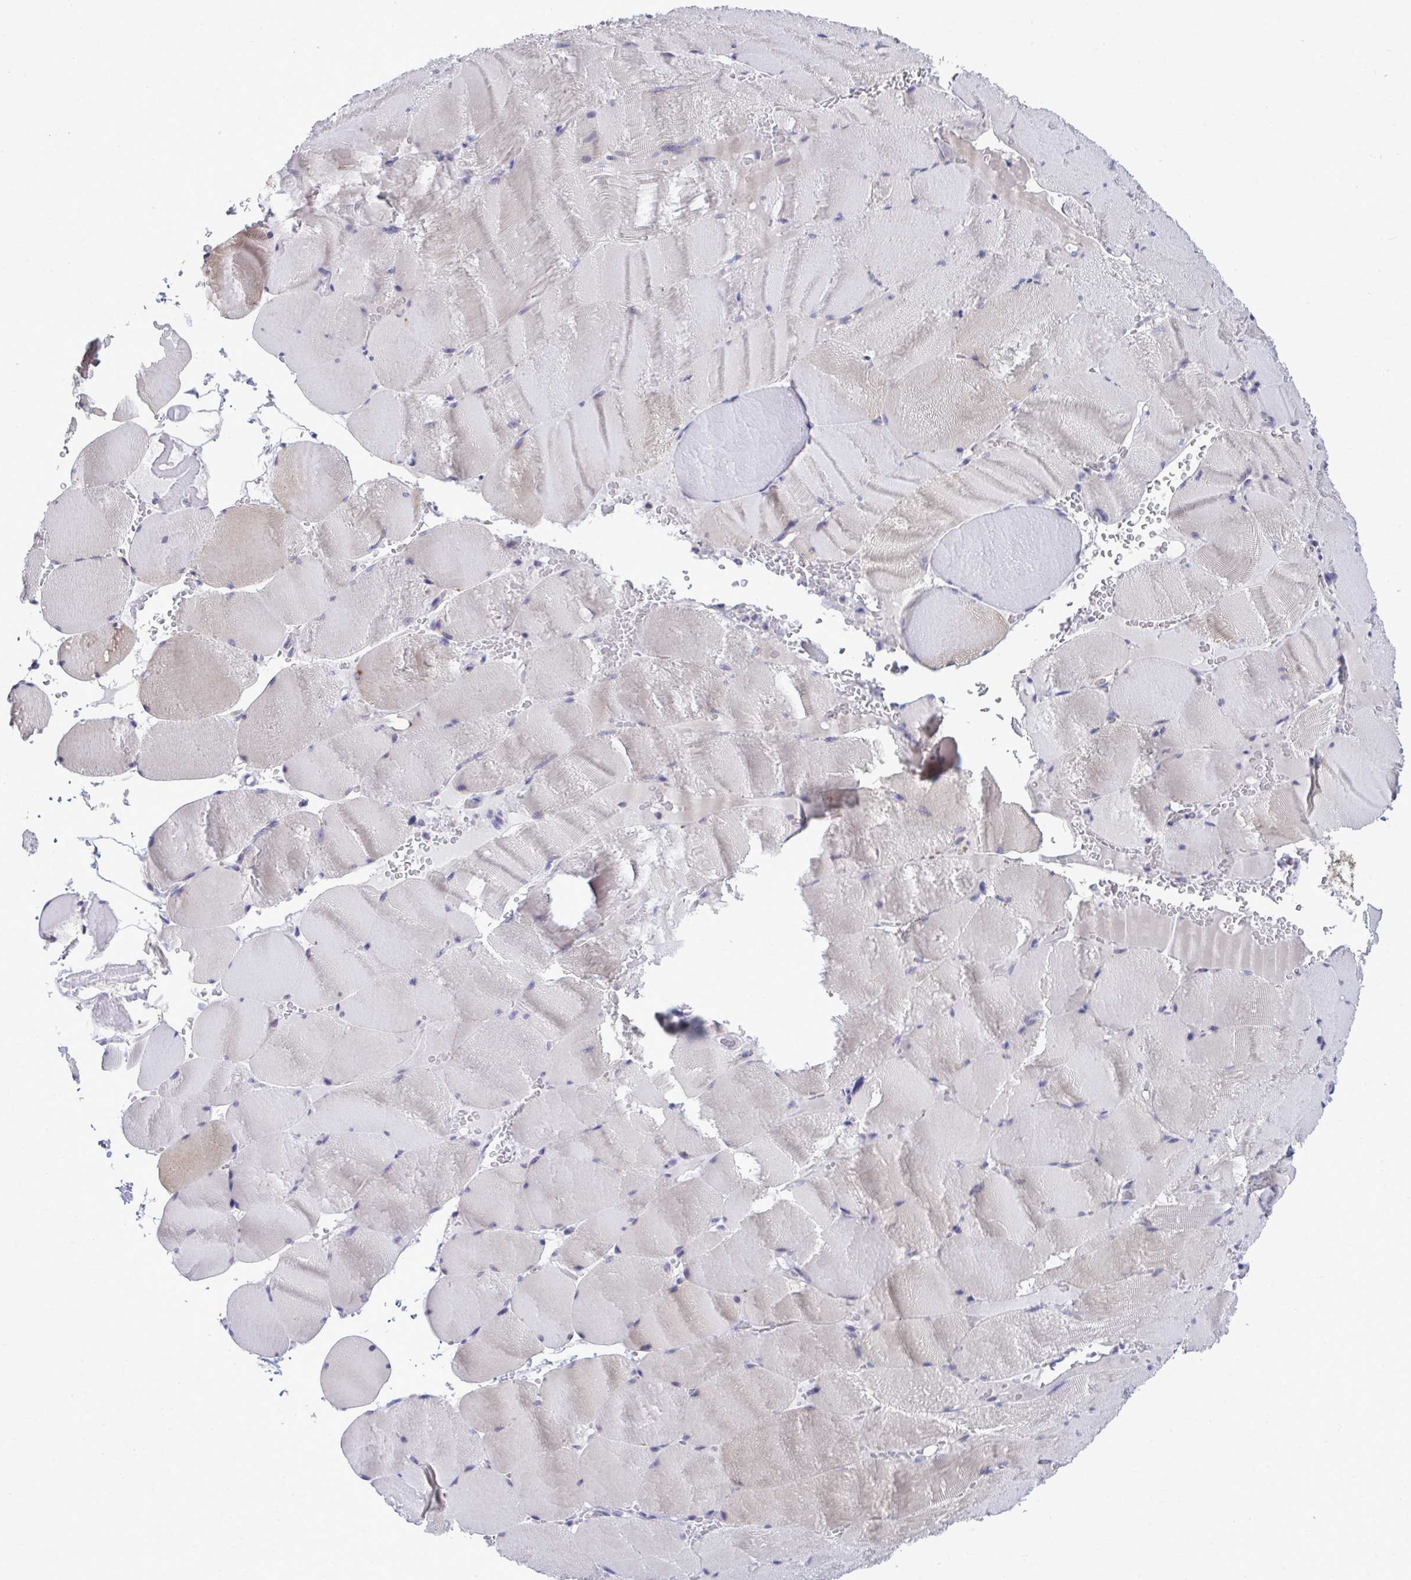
{"staining": {"intensity": "weak", "quantity": "<25%", "location": "cytoplasmic/membranous"}, "tissue": "skeletal muscle", "cell_type": "Myocytes", "image_type": "normal", "snomed": [{"axis": "morphology", "description": "Normal tissue, NOS"}, {"axis": "topography", "description": "Skeletal muscle"}, {"axis": "topography", "description": "Head-Neck"}], "caption": "Protein analysis of unremarkable skeletal muscle reveals no significant expression in myocytes. (Stains: DAB (3,3'-diaminobenzidine) immunohistochemistry (IHC) with hematoxylin counter stain, Microscopy: brightfield microscopy at high magnification).", "gene": "PIGK", "patient": {"sex": "male", "age": 66}}